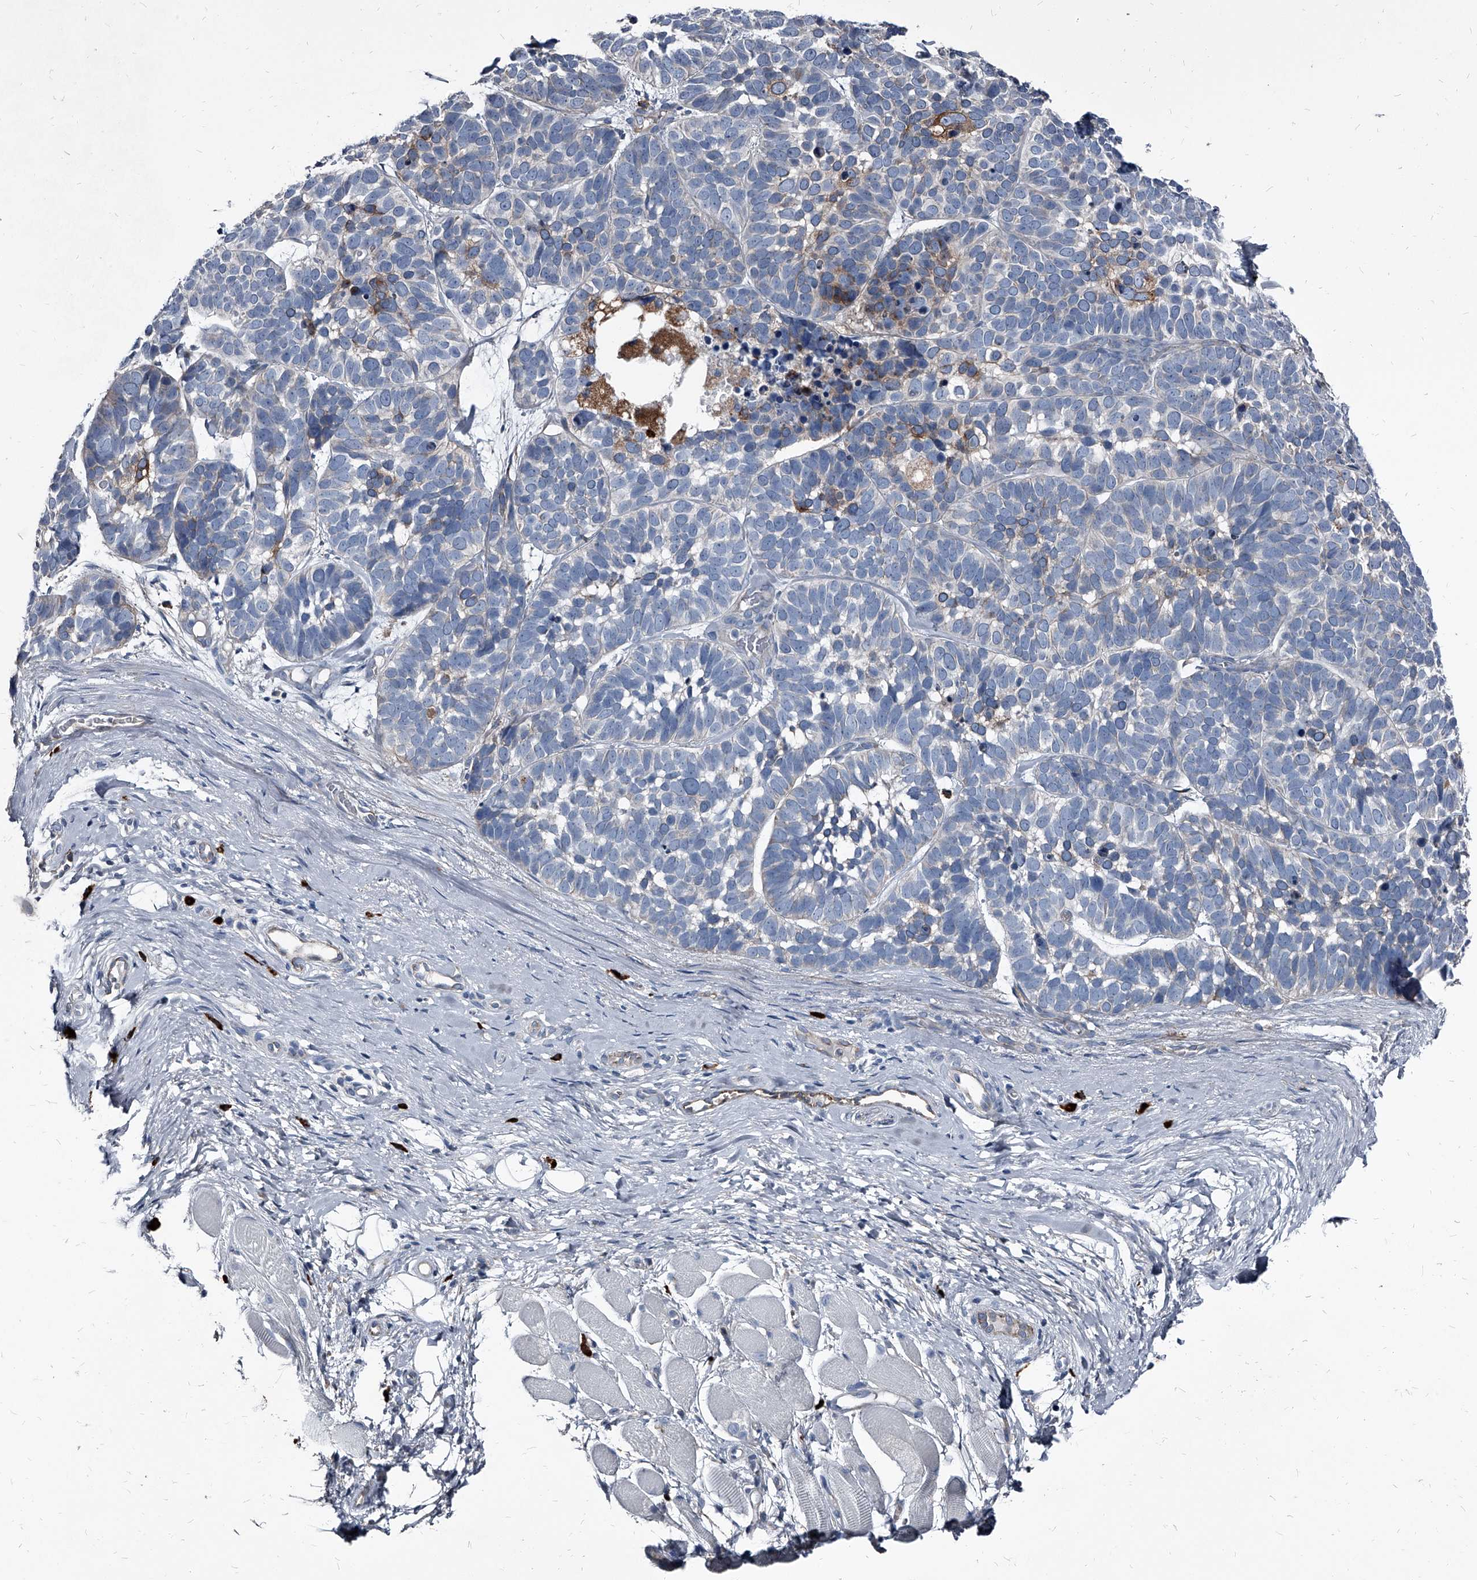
{"staining": {"intensity": "moderate", "quantity": "<25%", "location": "cytoplasmic/membranous"}, "tissue": "skin cancer", "cell_type": "Tumor cells", "image_type": "cancer", "snomed": [{"axis": "morphology", "description": "Basal cell carcinoma"}, {"axis": "topography", "description": "Skin"}], "caption": "A brown stain highlights moderate cytoplasmic/membranous positivity of a protein in human skin basal cell carcinoma tumor cells.", "gene": "PGLYRP3", "patient": {"sex": "male", "age": 62}}